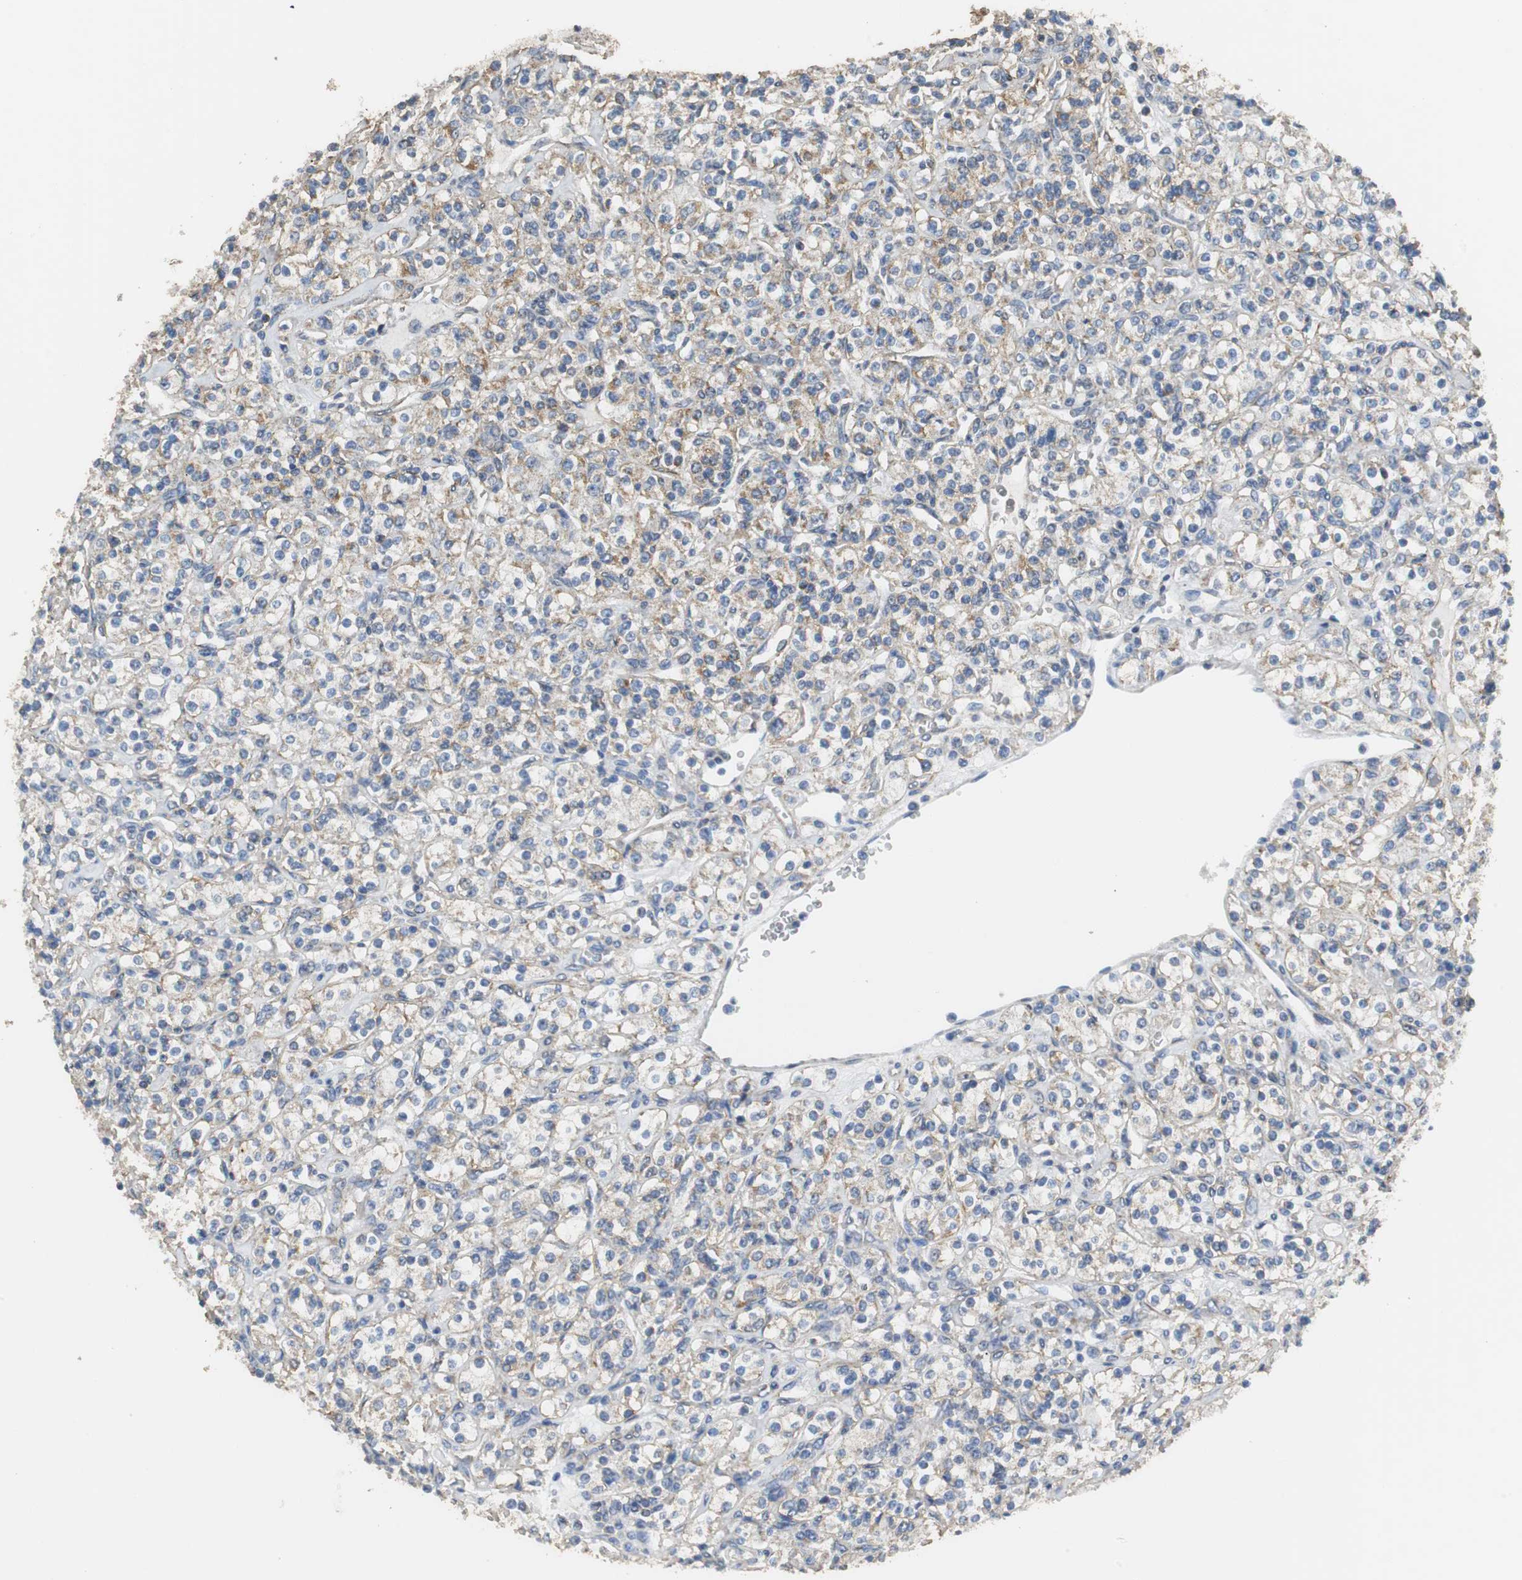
{"staining": {"intensity": "weak", "quantity": "<25%", "location": "cytoplasmic/membranous"}, "tissue": "renal cancer", "cell_type": "Tumor cells", "image_type": "cancer", "snomed": [{"axis": "morphology", "description": "Adenocarcinoma, NOS"}, {"axis": "topography", "description": "Kidney"}], "caption": "Immunohistochemistry (IHC) image of adenocarcinoma (renal) stained for a protein (brown), which shows no expression in tumor cells.", "gene": "NNT", "patient": {"sex": "male", "age": 77}}